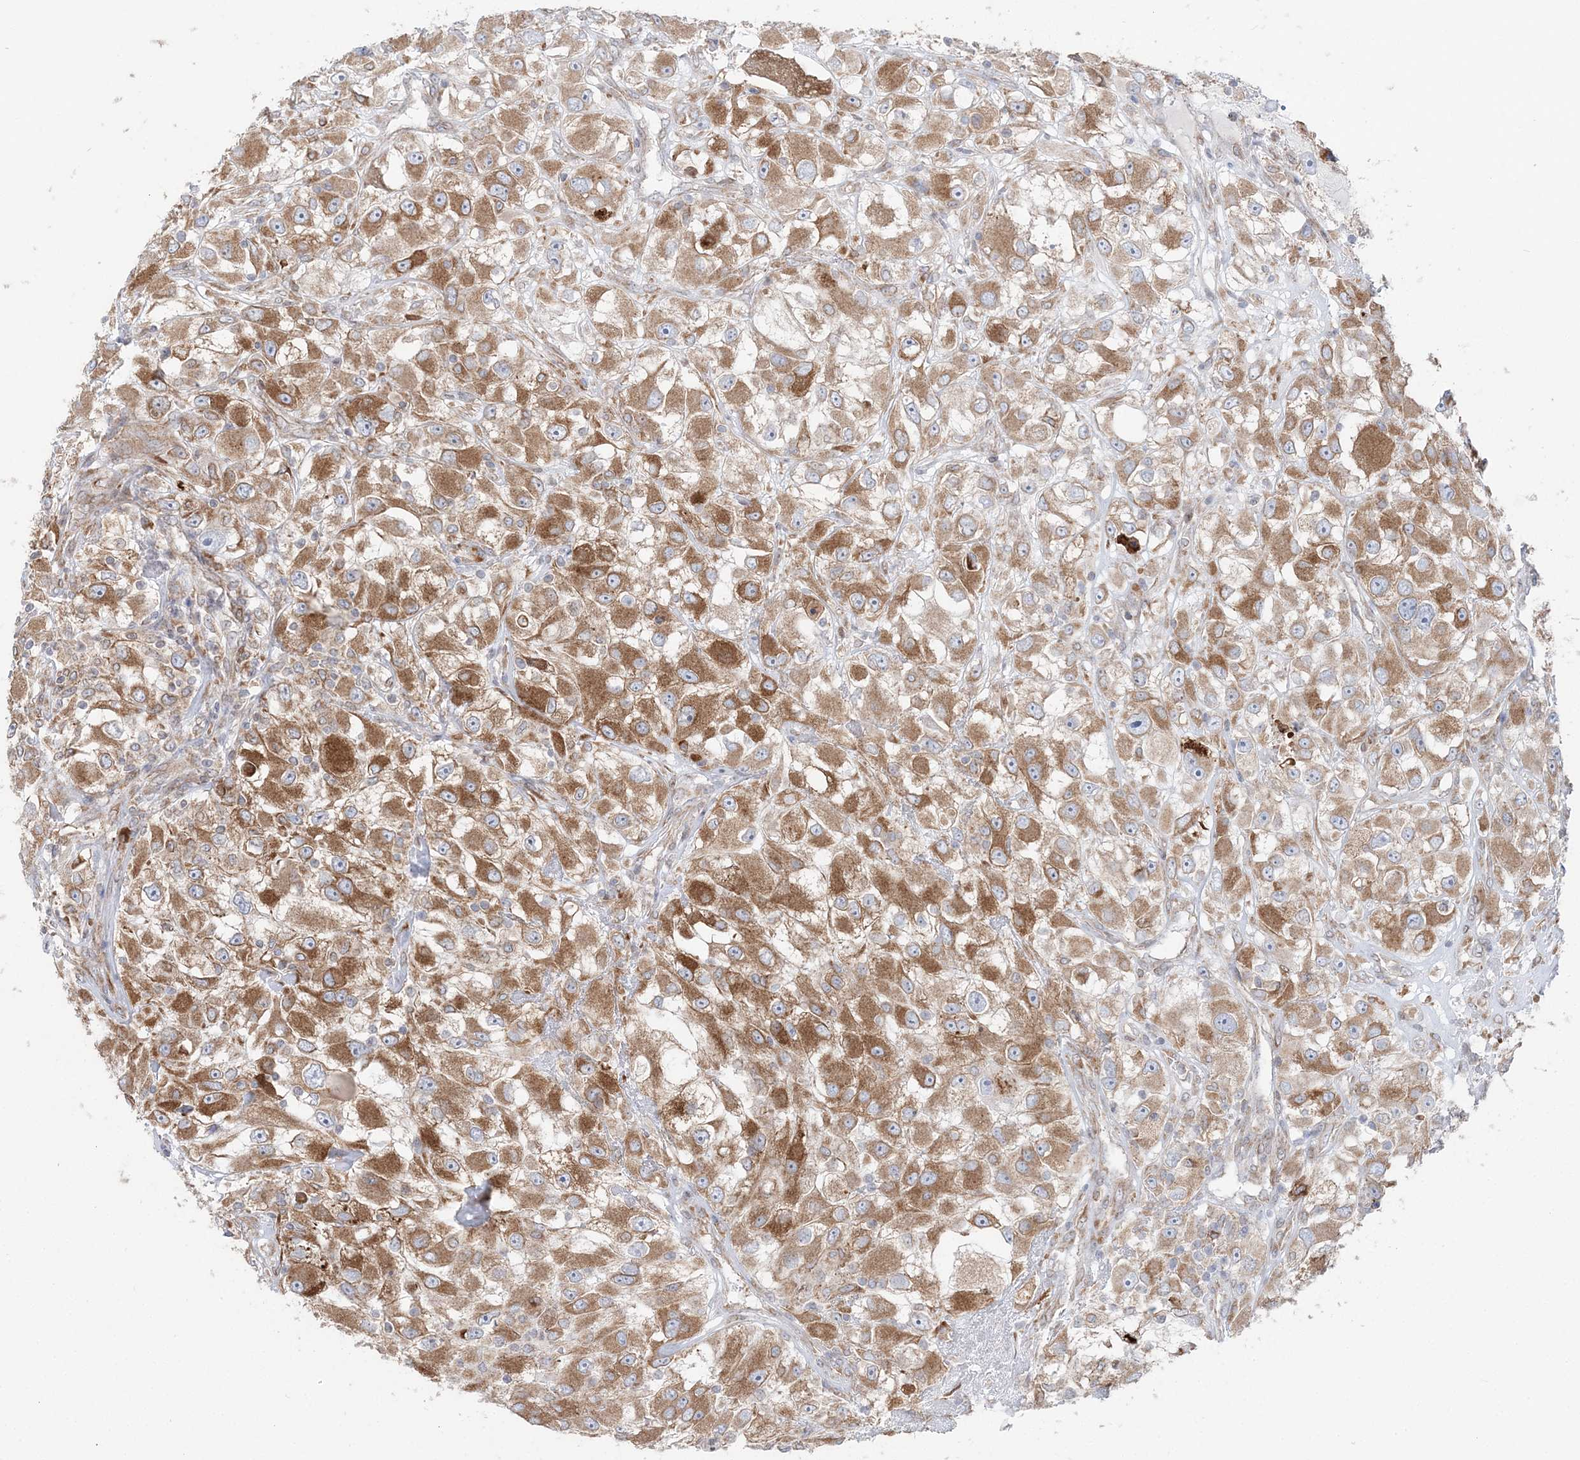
{"staining": {"intensity": "moderate", "quantity": ">75%", "location": "cytoplasmic/membranous"}, "tissue": "renal cancer", "cell_type": "Tumor cells", "image_type": "cancer", "snomed": [{"axis": "morphology", "description": "Adenocarcinoma, NOS"}, {"axis": "topography", "description": "Kidney"}], "caption": "Renal adenocarcinoma stained with DAB immunohistochemistry reveals medium levels of moderate cytoplasmic/membranous positivity in approximately >75% of tumor cells.", "gene": "TMED10", "patient": {"sex": "female", "age": 52}}